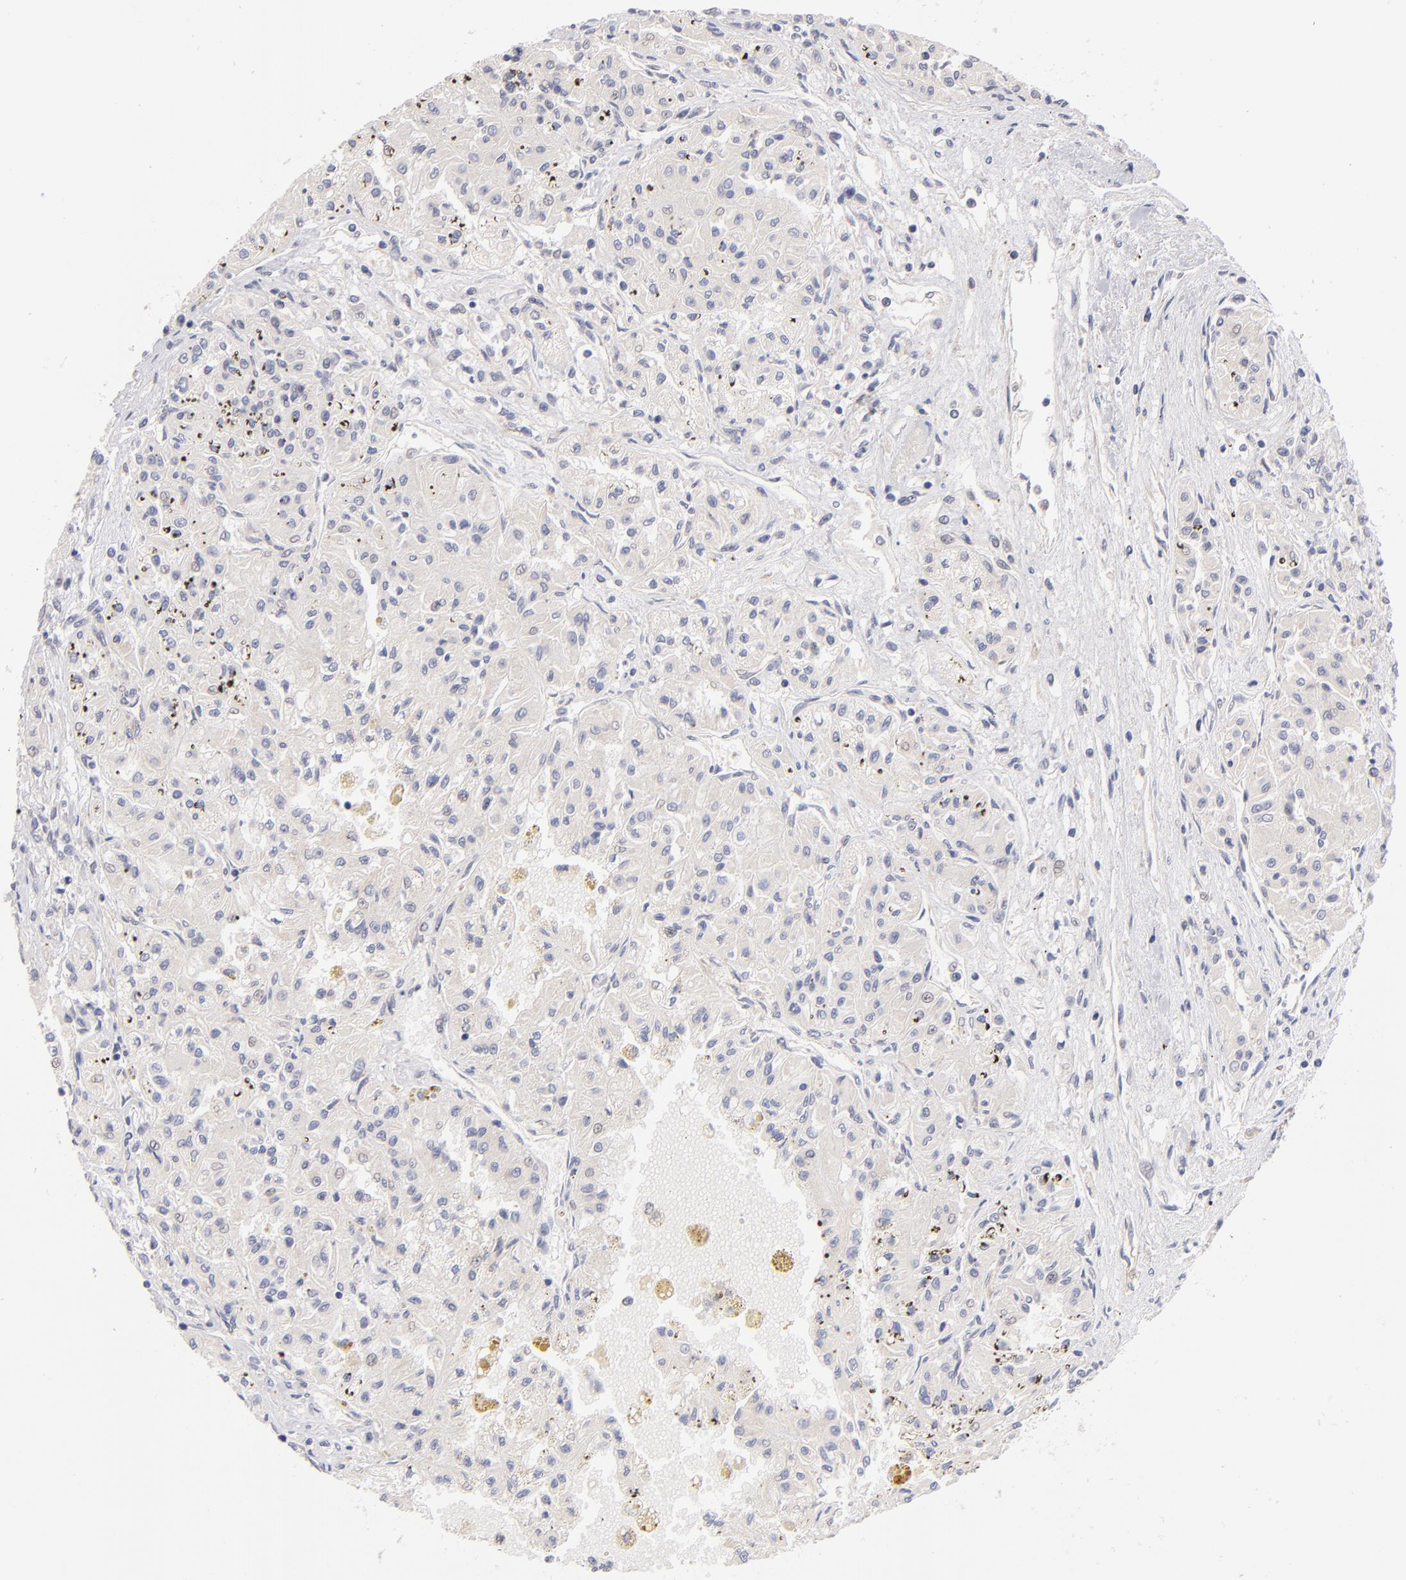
{"staining": {"intensity": "weak", "quantity": ">75%", "location": "cytoplasmic/membranous"}, "tissue": "renal cancer", "cell_type": "Tumor cells", "image_type": "cancer", "snomed": [{"axis": "morphology", "description": "Adenocarcinoma, NOS"}, {"axis": "topography", "description": "Kidney"}], "caption": "Tumor cells reveal low levels of weak cytoplasmic/membranous positivity in approximately >75% of cells in human renal cancer (adenocarcinoma).", "gene": "HCCS", "patient": {"sex": "male", "age": 78}}